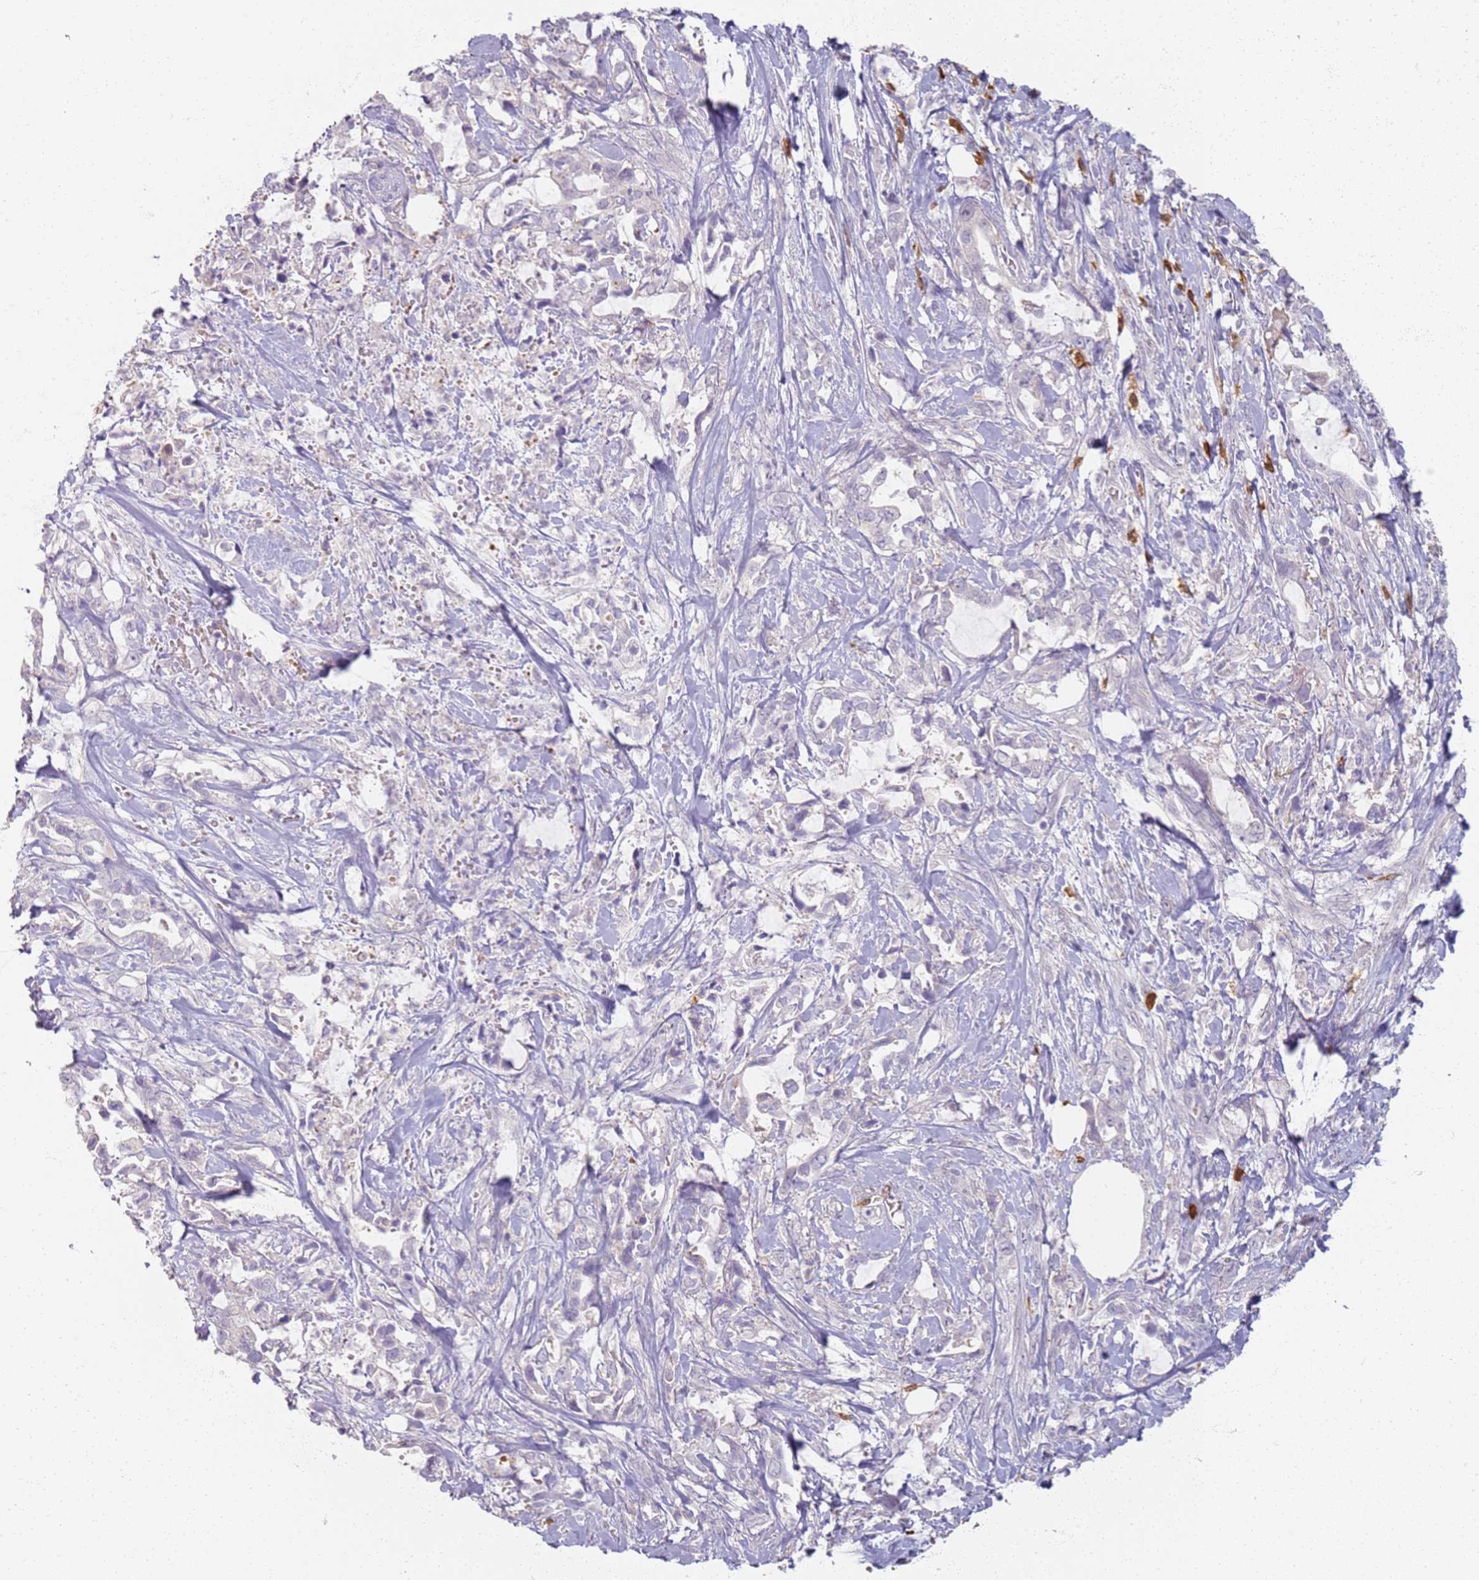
{"staining": {"intensity": "negative", "quantity": "none", "location": "none"}, "tissue": "pancreatic cancer", "cell_type": "Tumor cells", "image_type": "cancer", "snomed": [{"axis": "morphology", "description": "Adenocarcinoma, NOS"}, {"axis": "topography", "description": "Pancreas"}], "caption": "This is an immunohistochemistry (IHC) photomicrograph of pancreatic cancer. There is no staining in tumor cells.", "gene": "CD40LG", "patient": {"sex": "female", "age": 61}}